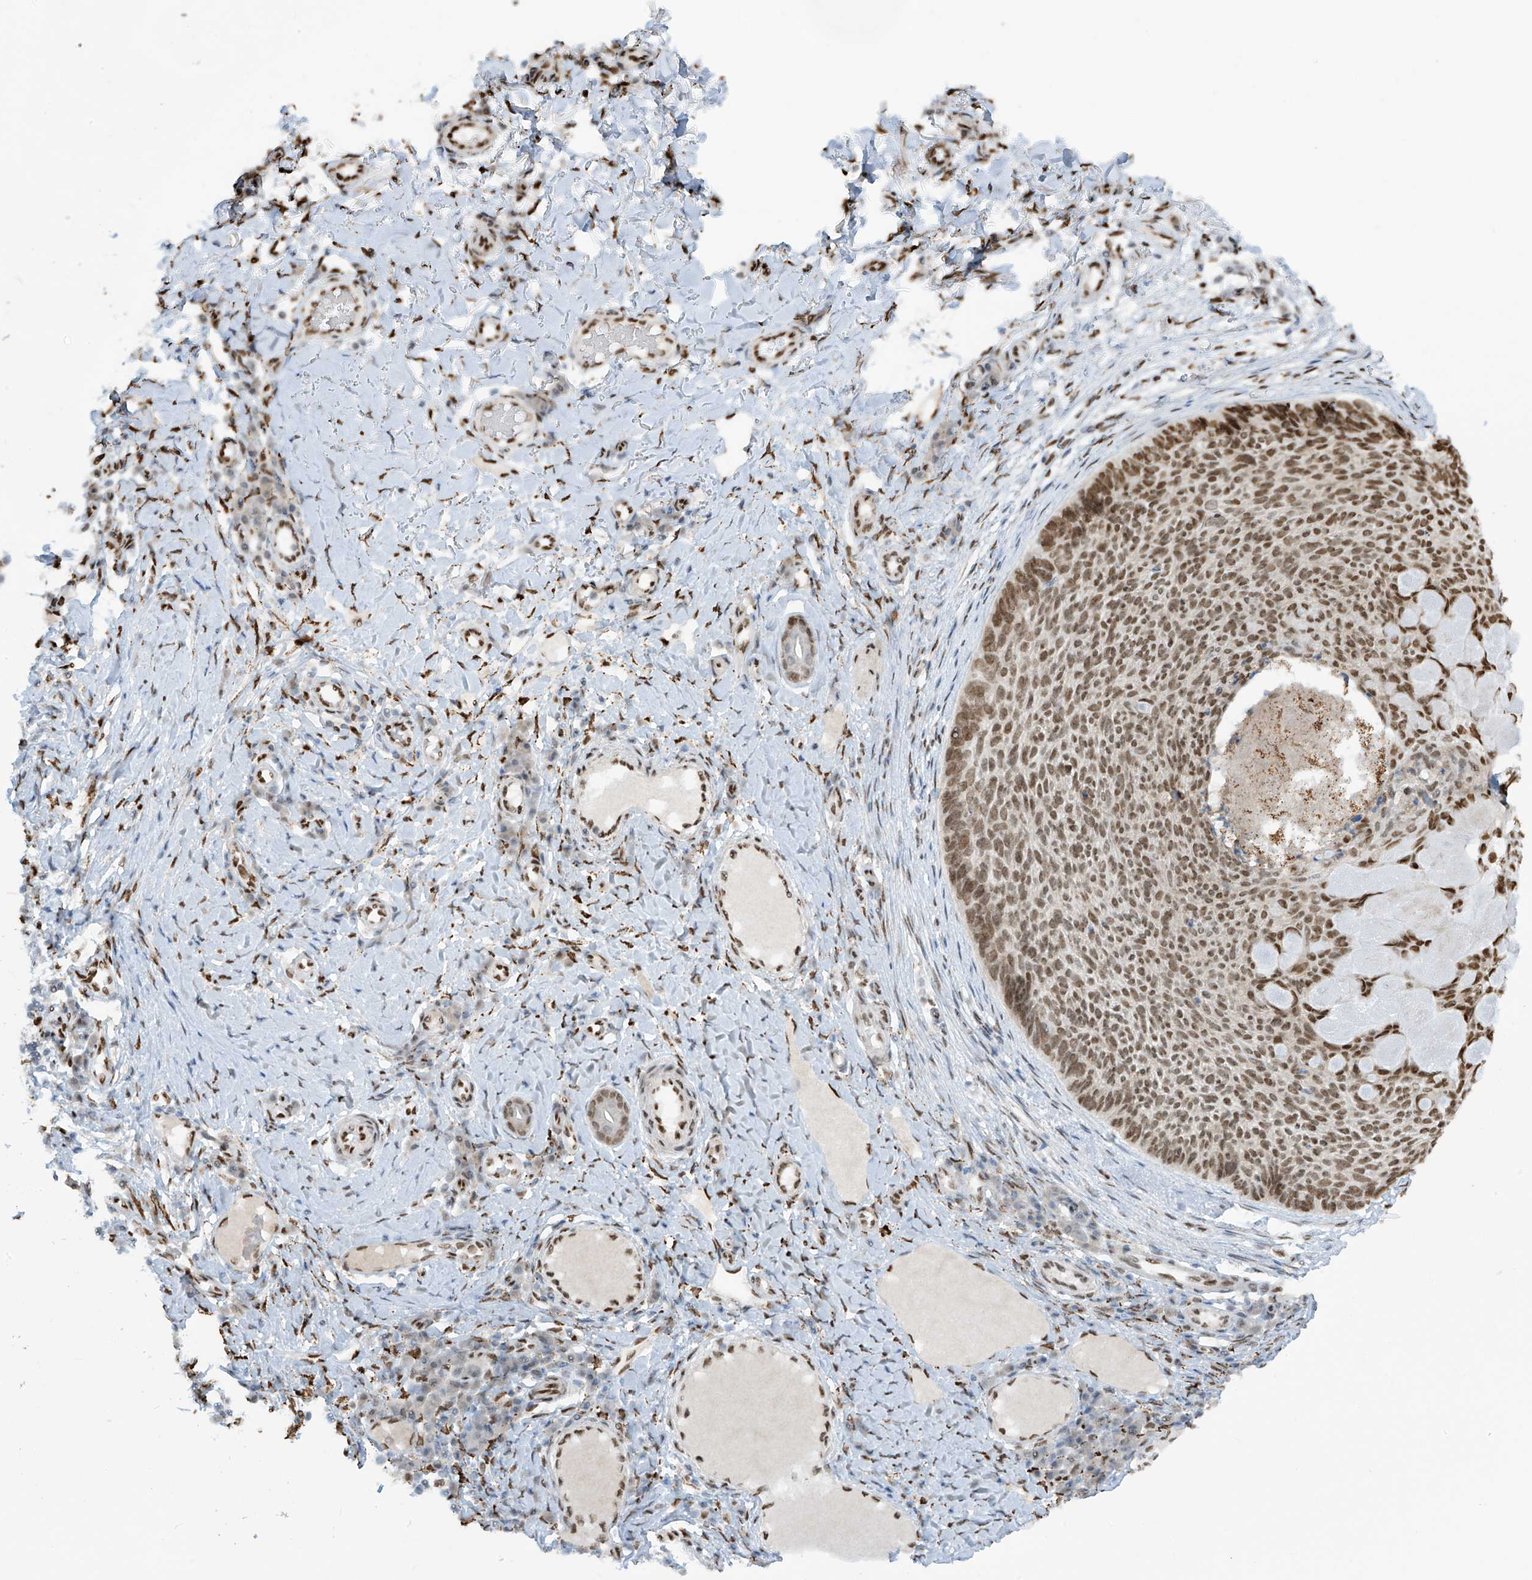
{"staining": {"intensity": "moderate", "quantity": ">75%", "location": "nuclear"}, "tissue": "skin cancer", "cell_type": "Tumor cells", "image_type": "cancer", "snomed": [{"axis": "morphology", "description": "Normal tissue, NOS"}, {"axis": "morphology", "description": "Basal cell carcinoma"}, {"axis": "topography", "description": "Skin"}], "caption": "Tumor cells demonstrate moderate nuclear positivity in about >75% of cells in basal cell carcinoma (skin). Immunohistochemistry stains the protein in brown and the nuclei are stained blue.", "gene": "PM20D2", "patient": {"sex": "male", "age": 50}}